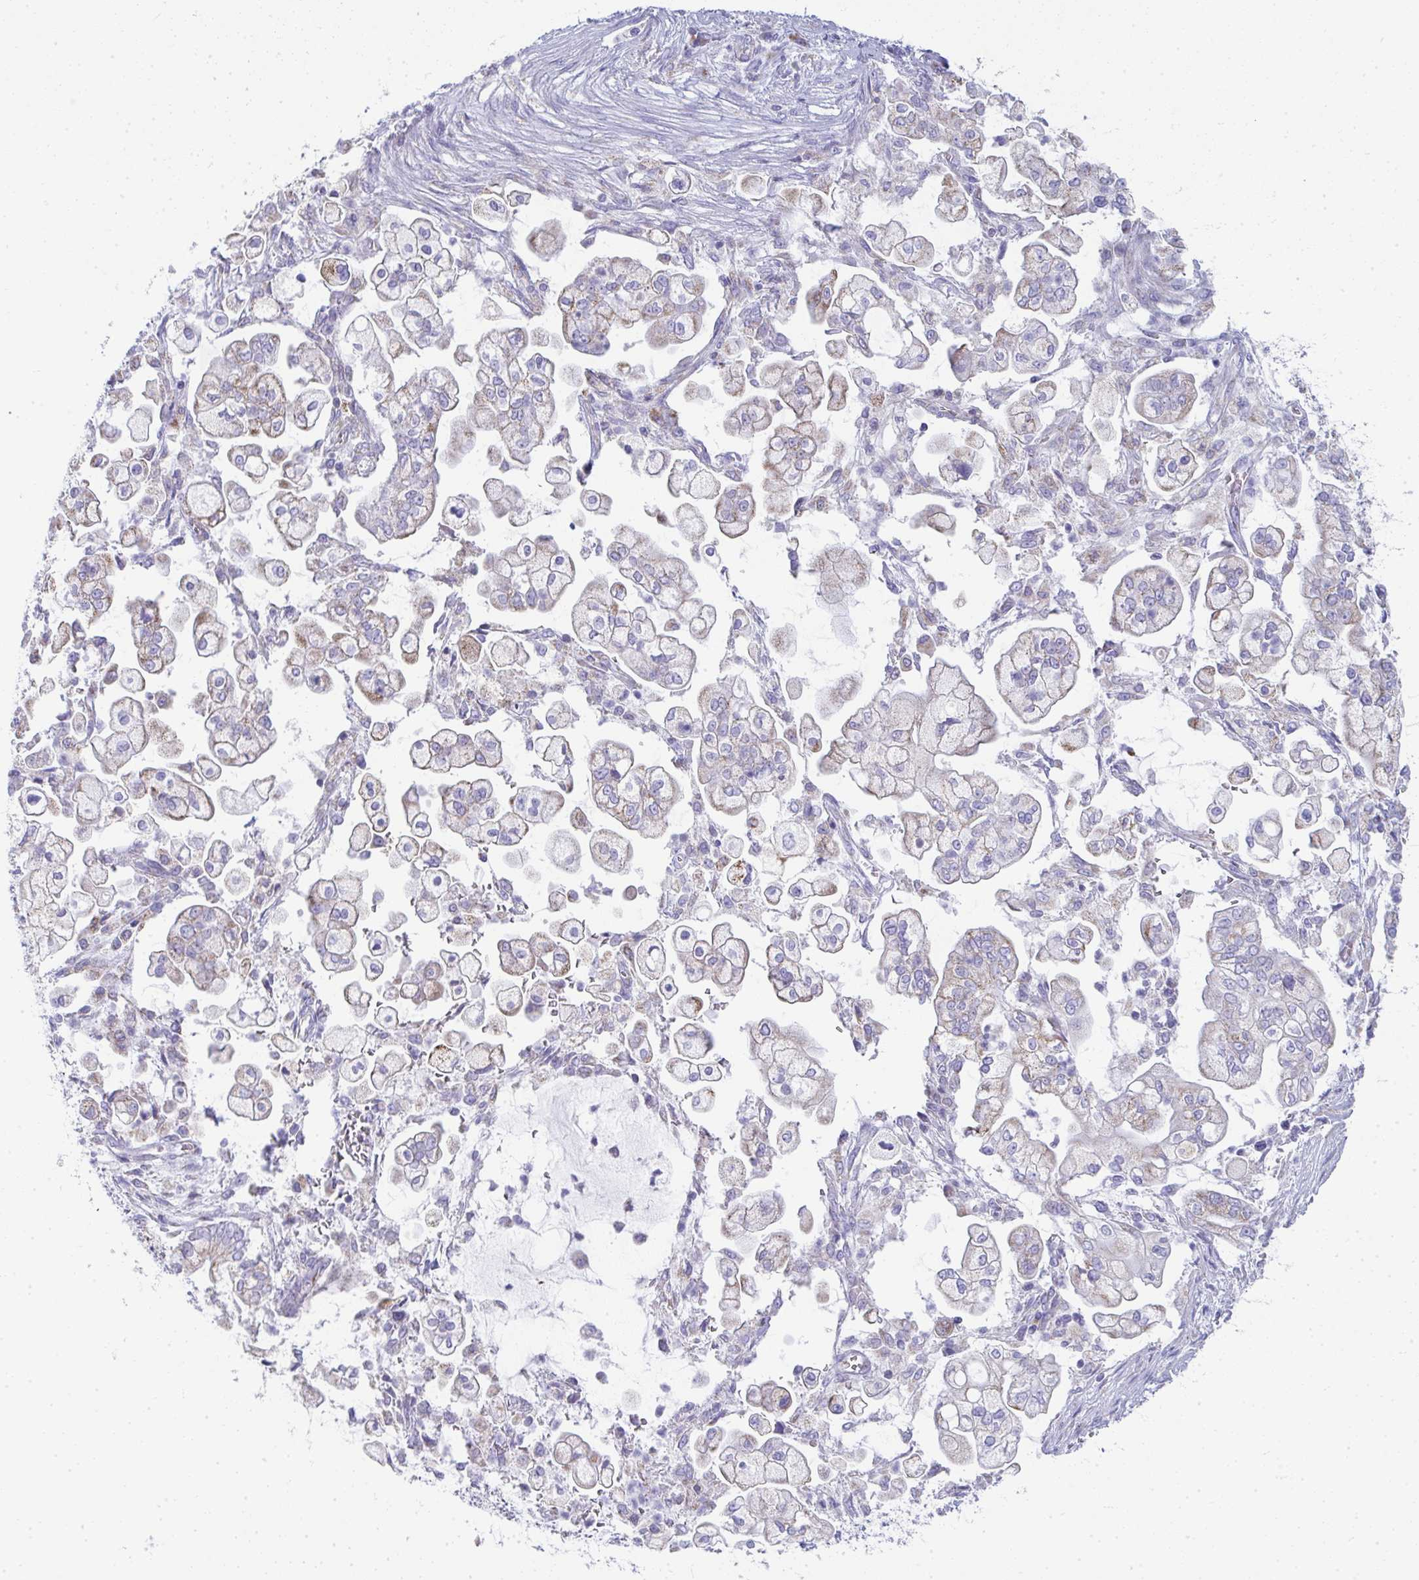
{"staining": {"intensity": "weak", "quantity": "25%-75%", "location": "cytoplasmic/membranous"}, "tissue": "pancreatic cancer", "cell_type": "Tumor cells", "image_type": "cancer", "snomed": [{"axis": "morphology", "description": "Adenocarcinoma, NOS"}, {"axis": "topography", "description": "Pancreas"}], "caption": "The immunohistochemical stain highlights weak cytoplasmic/membranous expression in tumor cells of pancreatic cancer (adenocarcinoma) tissue.", "gene": "SLC6A1", "patient": {"sex": "female", "age": 69}}